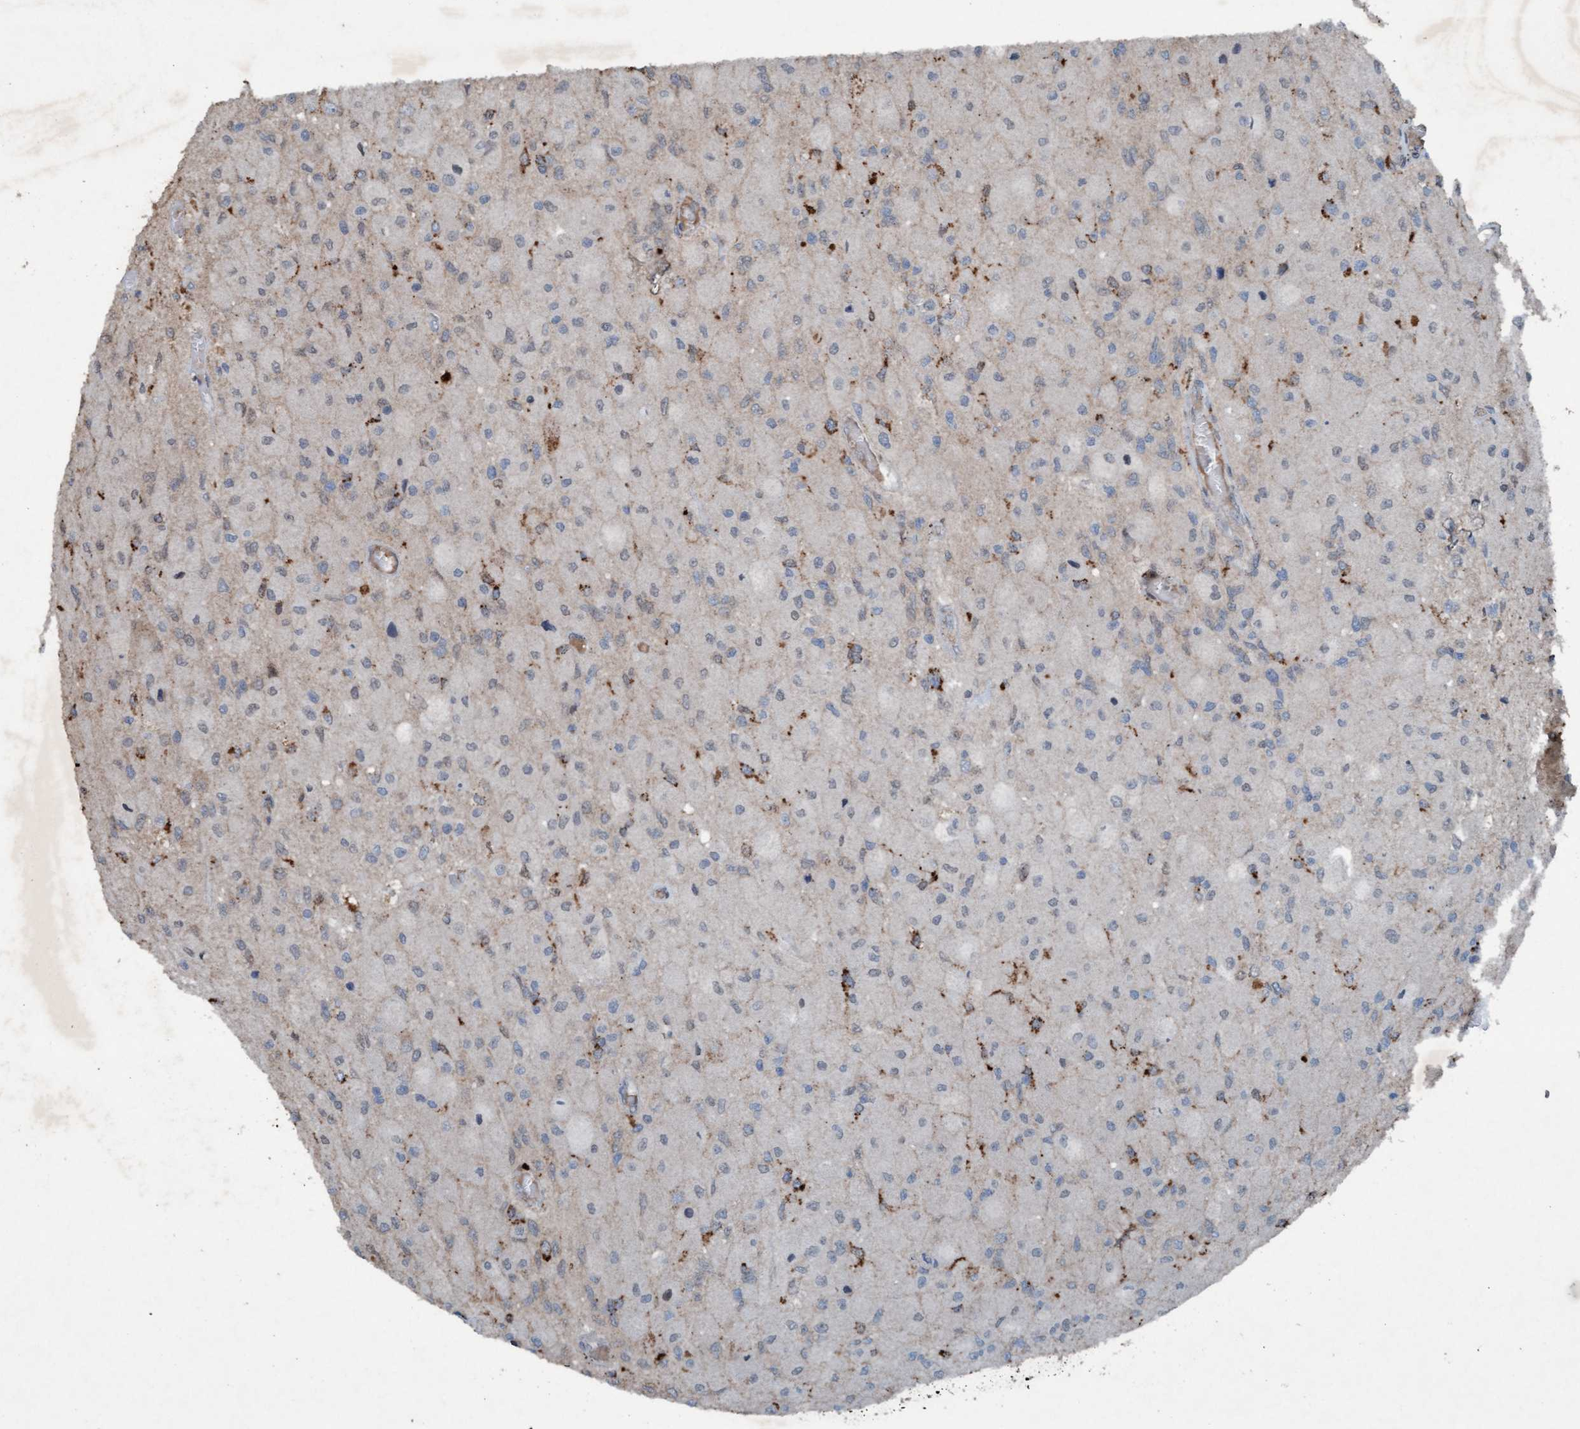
{"staining": {"intensity": "moderate", "quantity": "<25%", "location": "cytoplasmic/membranous"}, "tissue": "glioma", "cell_type": "Tumor cells", "image_type": "cancer", "snomed": [{"axis": "morphology", "description": "Normal tissue, NOS"}, {"axis": "morphology", "description": "Glioma, malignant, High grade"}, {"axis": "topography", "description": "Cerebral cortex"}], "caption": "This histopathology image shows IHC staining of glioma, with low moderate cytoplasmic/membranous positivity in approximately <25% of tumor cells.", "gene": "PLXNB2", "patient": {"sex": "male", "age": 77}}